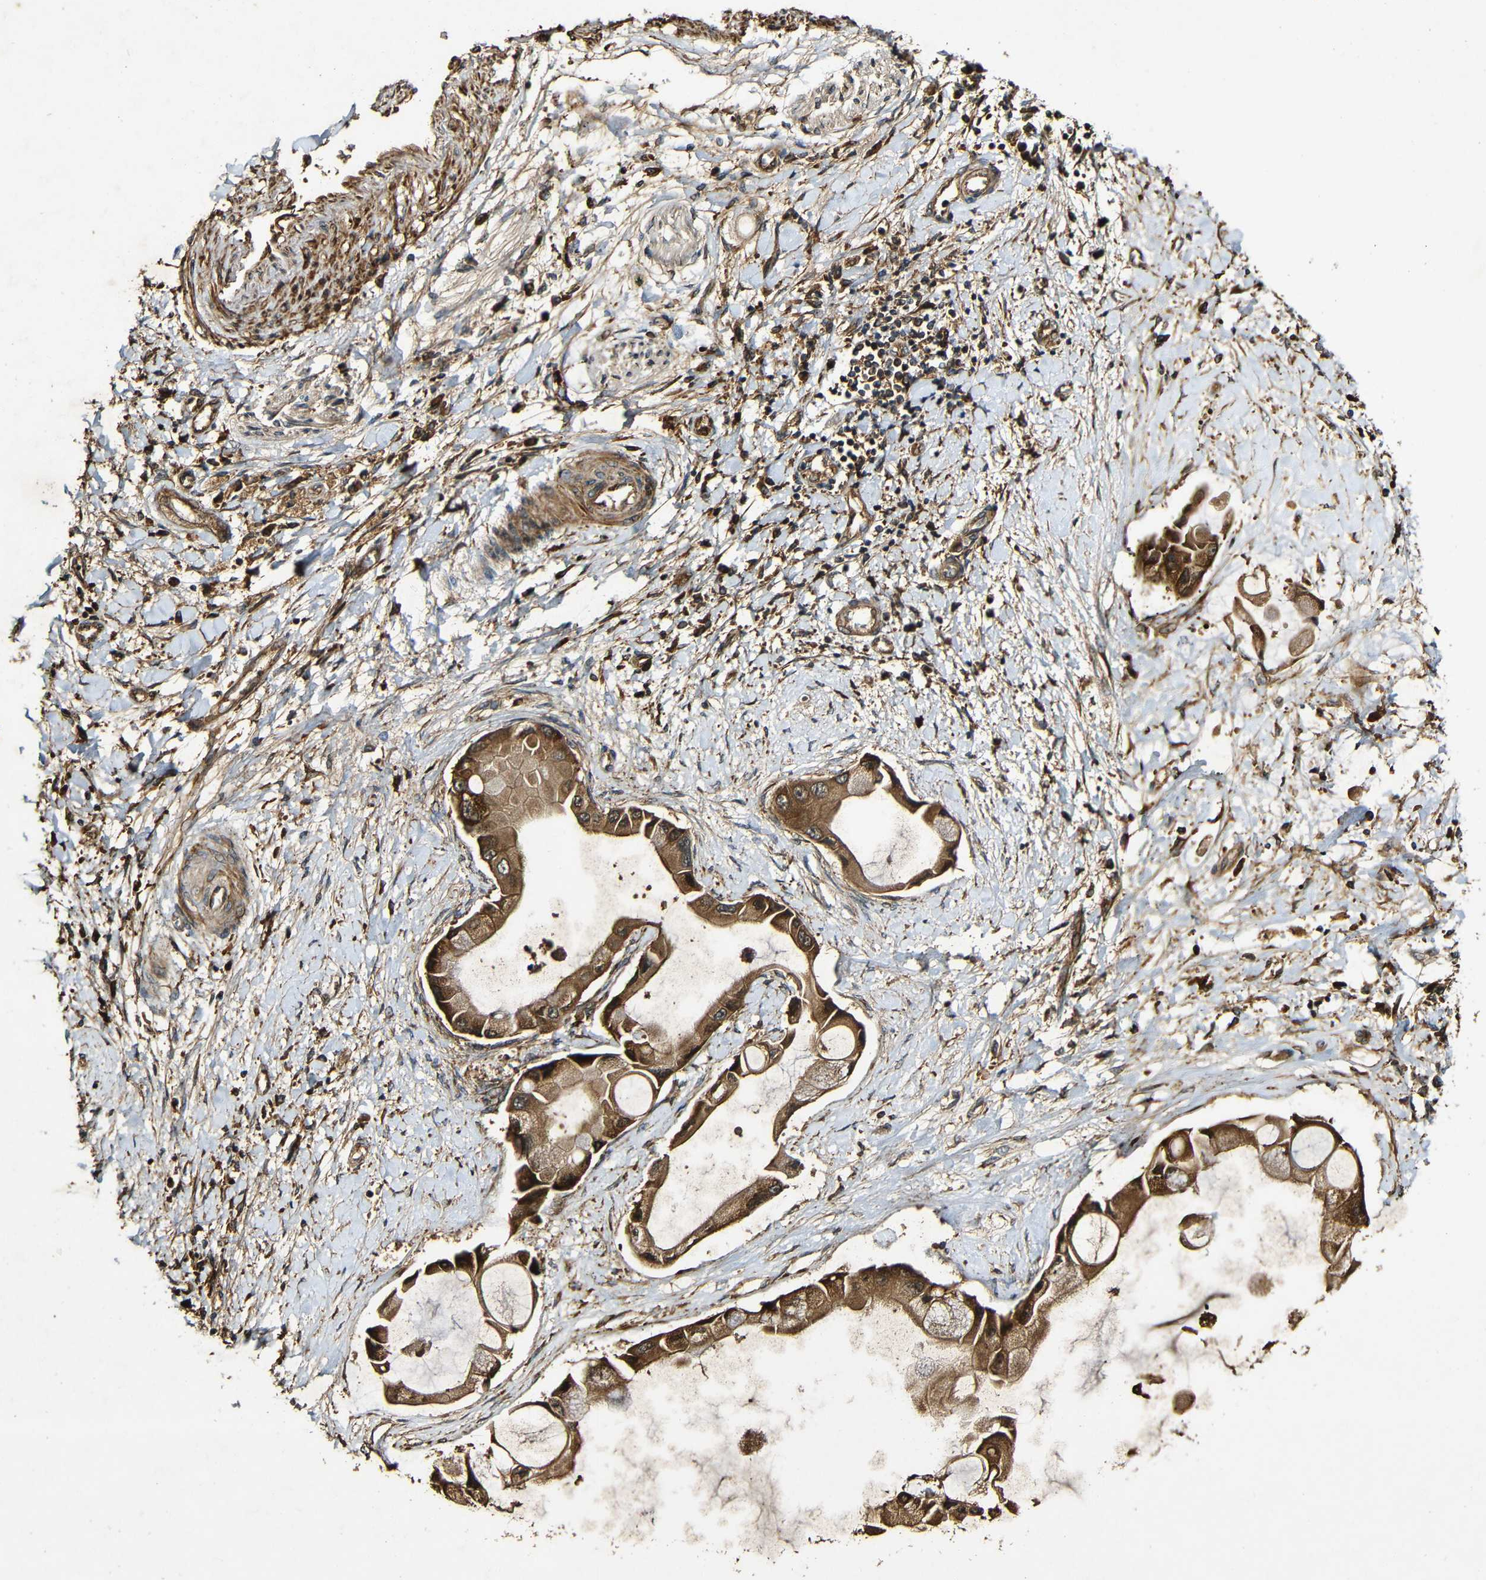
{"staining": {"intensity": "strong", "quantity": ">75%", "location": "cytoplasmic/membranous"}, "tissue": "liver cancer", "cell_type": "Tumor cells", "image_type": "cancer", "snomed": [{"axis": "morphology", "description": "Cholangiocarcinoma"}, {"axis": "topography", "description": "Liver"}], "caption": "A brown stain shows strong cytoplasmic/membranous positivity of a protein in cholangiocarcinoma (liver) tumor cells.", "gene": "CASP8", "patient": {"sex": "male", "age": 50}}